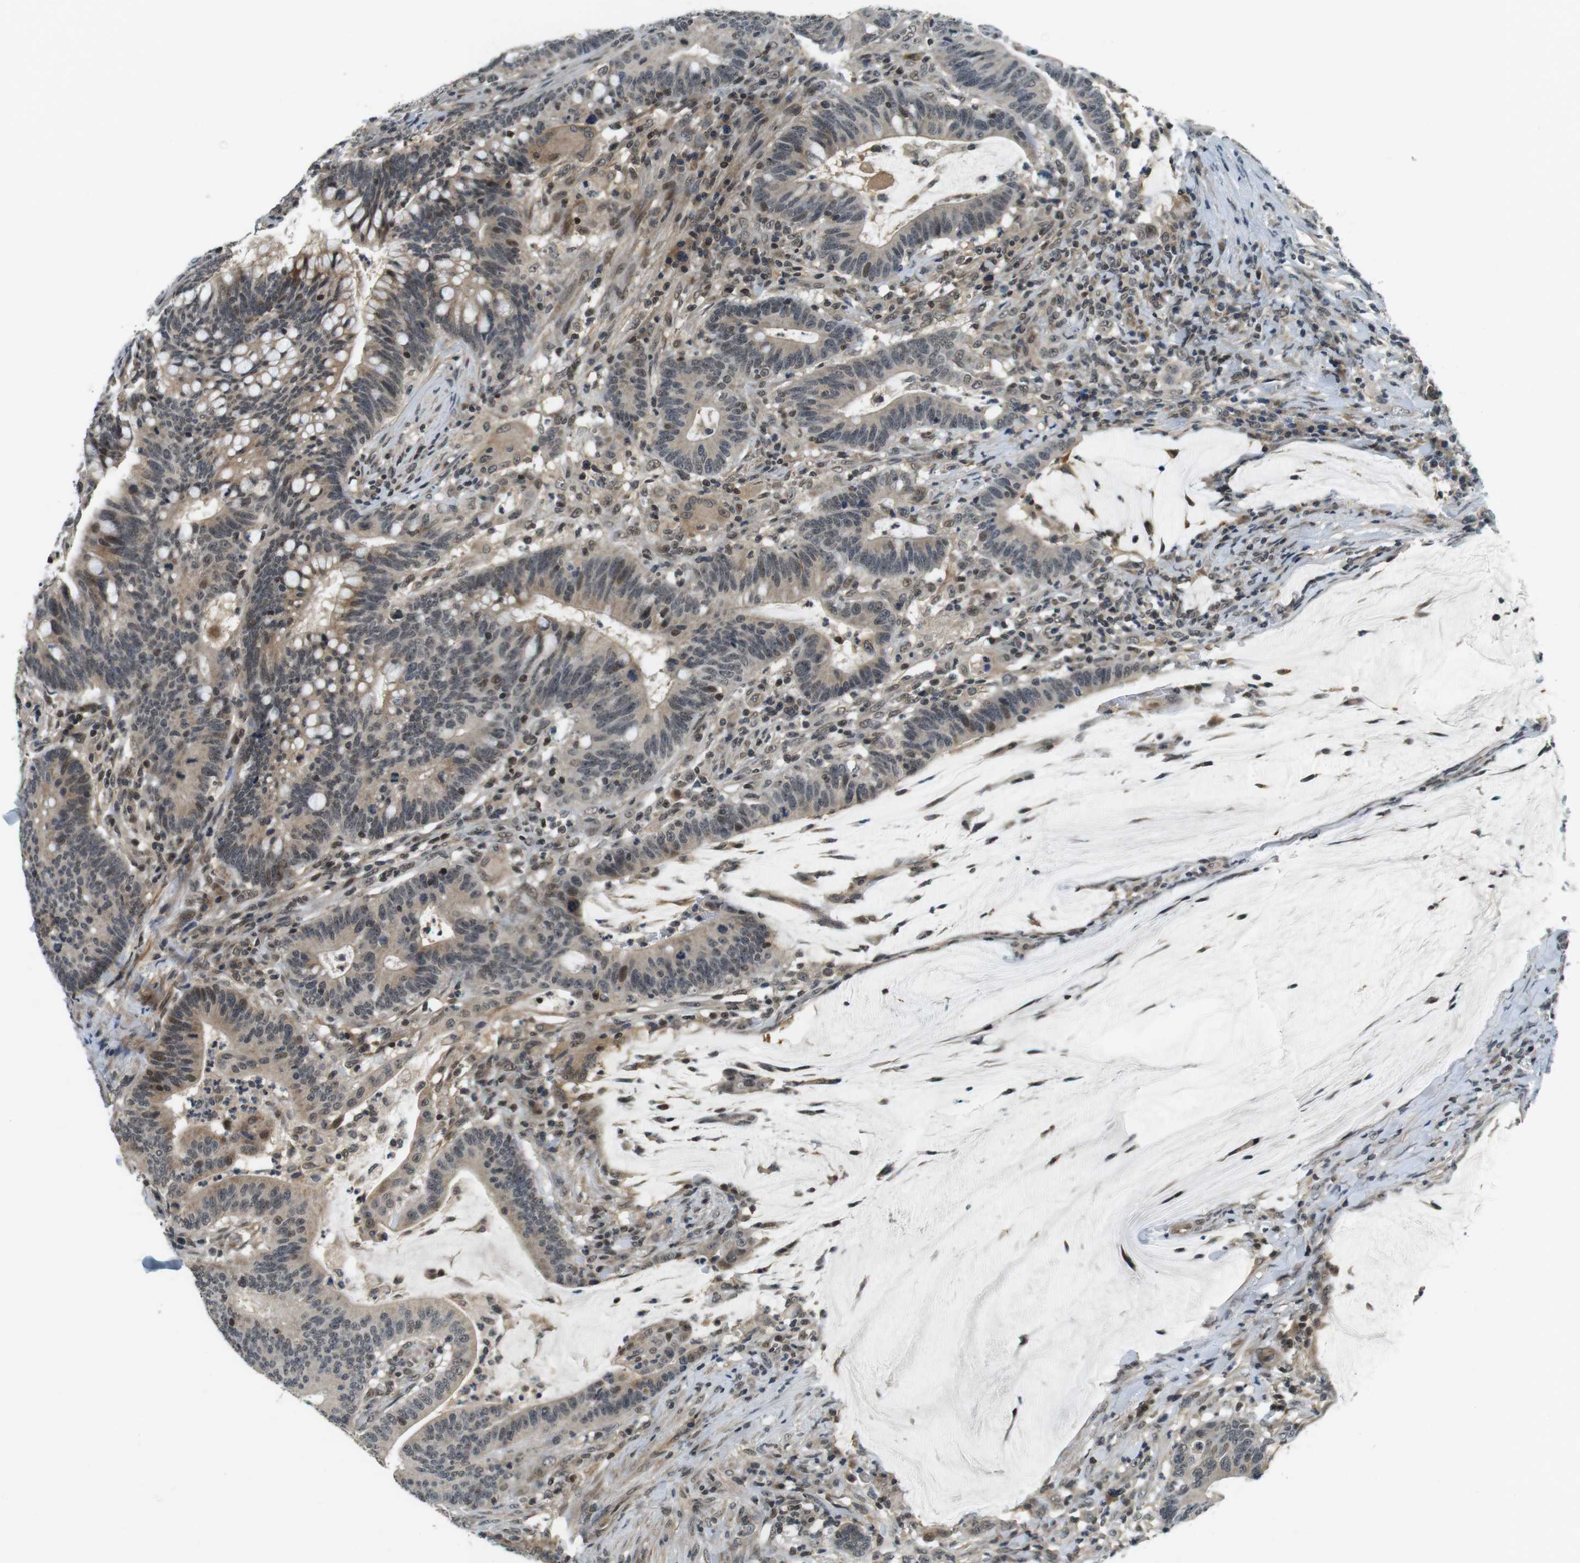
{"staining": {"intensity": "weak", "quantity": "25%-75%", "location": "cytoplasmic/membranous,nuclear"}, "tissue": "colorectal cancer", "cell_type": "Tumor cells", "image_type": "cancer", "snomed": [{"axis": "morphology", "description": "Normal tissue, NOS"}, {"axis": "morphology", "description": "Adenocarcinoma, NOS"}, {"axis": "topography", "description": "Colon"}], "caption": "Protein staining of colorectal cancer (adenocarcinoma) tissue shows weak cytoplasmic/membranous and nuclear expression in about 25%-75% of tumor cells.", "gene": "BRD4", "patient": {"sex": "female", "age": 66}}